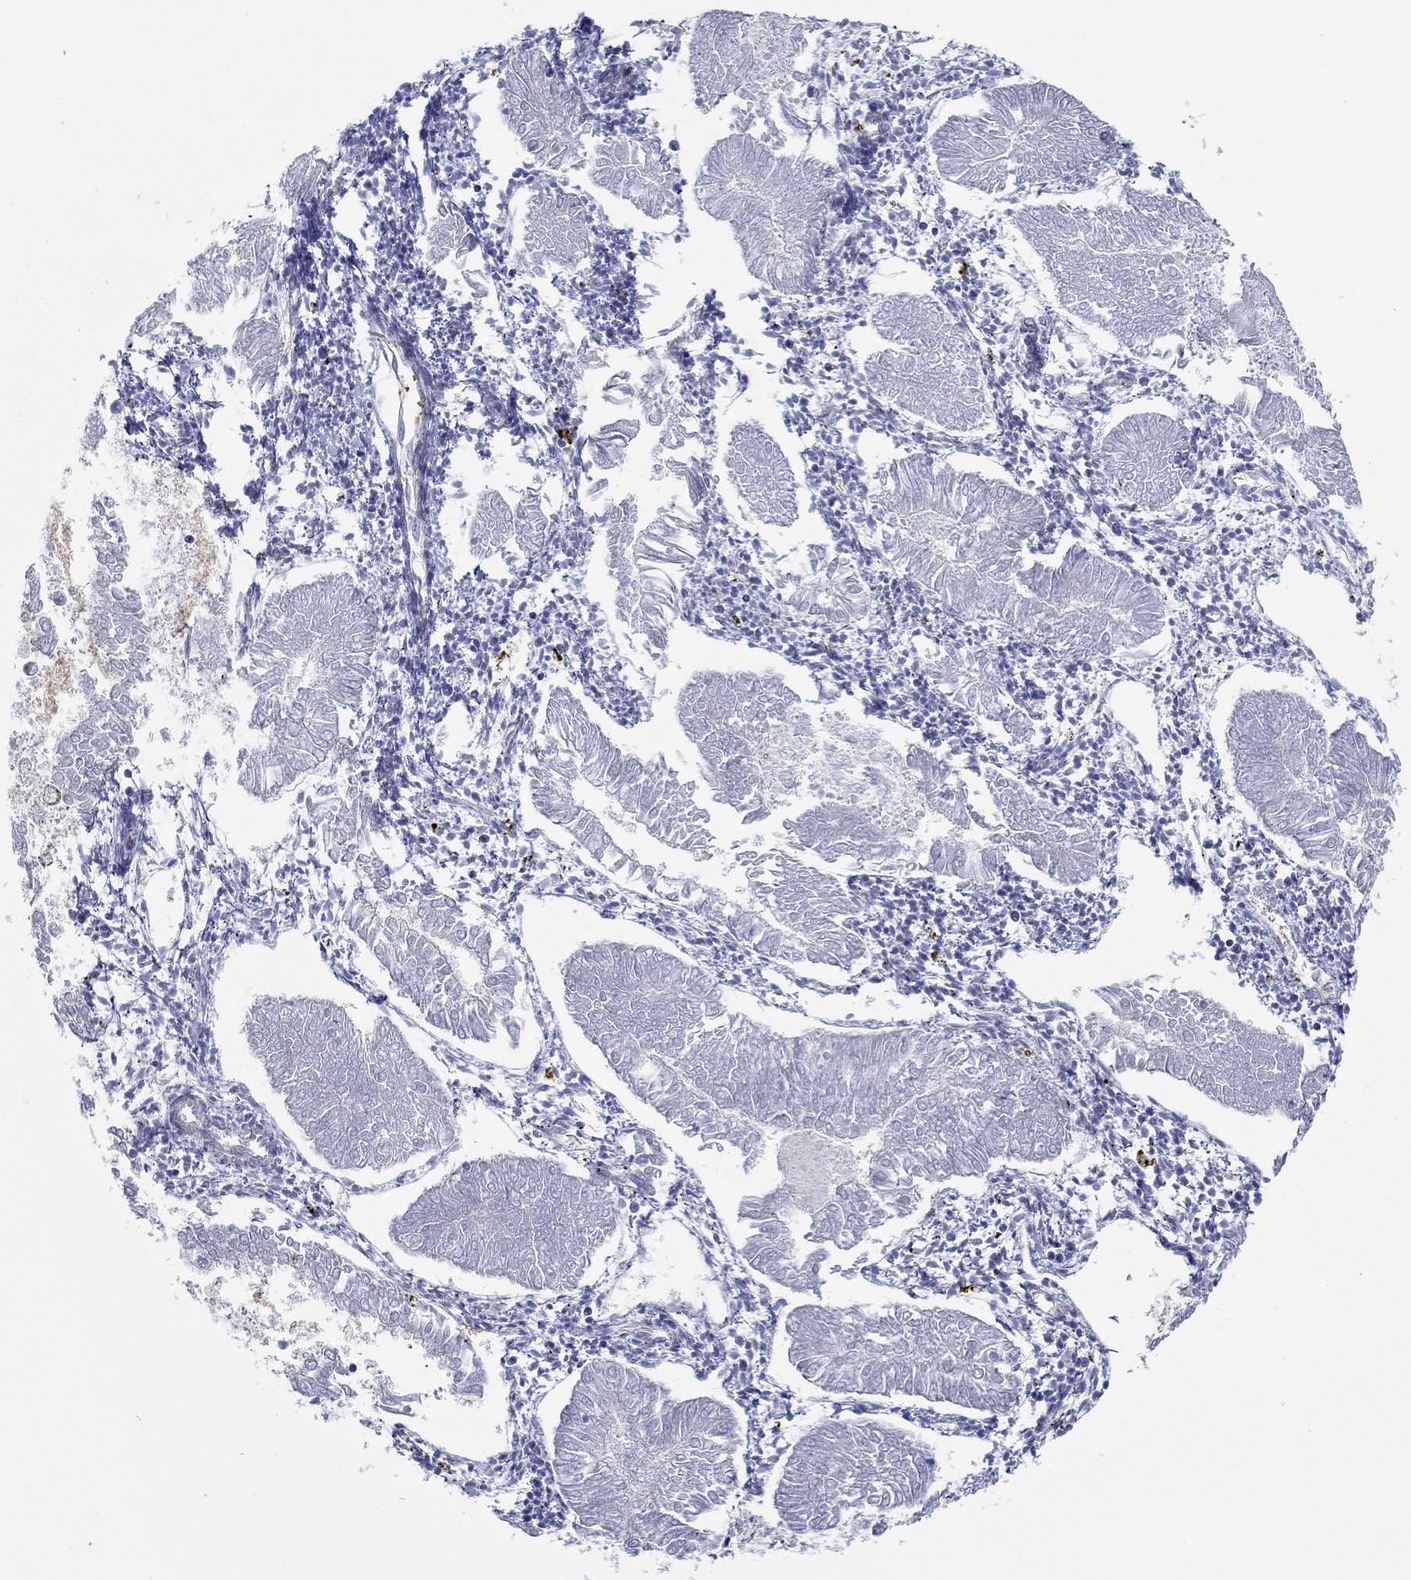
{"staining": {"intensity": "negative", "quantity": "none", "location": "none"}, "tissue": "endometrial cancer", "cell_type": "Tumor cells", "image_type": "cancer", "snomed": [{"axis": "morphology", "description": "Adenocarcinoma, NOS"}, {"axis": "topography", "description": "Endometrium"}], "caption": "Tumor cells show no significant expression in endometrial cancer.", "gene": "FMN1", "patient": {"sex": "female", "age": 53}}